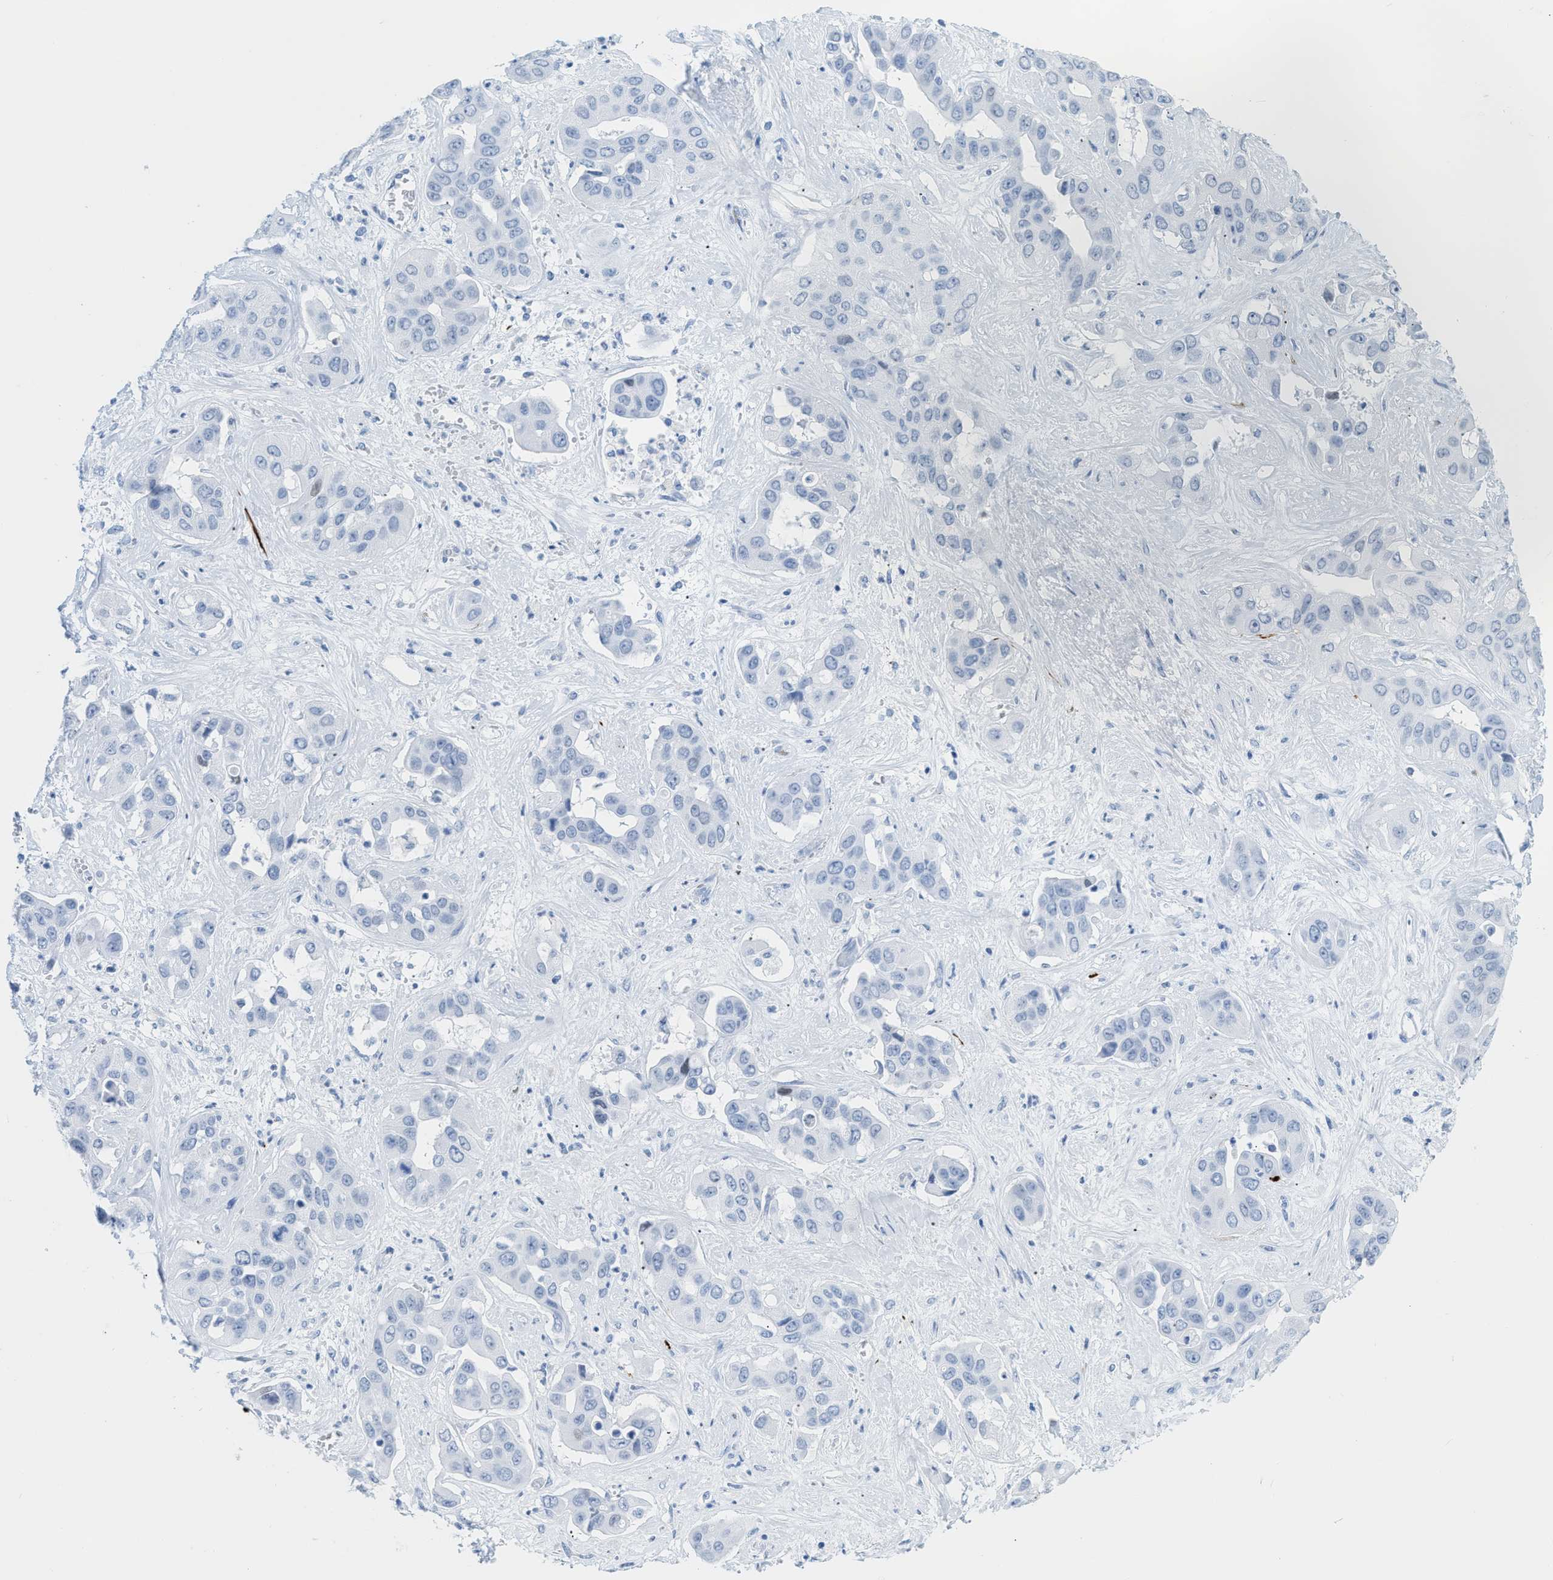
{"staining": {"intensity": "negative", "quantity": "none", "location": "none"}, "tissue": "liver cancer", "cell_type": "Tumor cells", "image_type": "cancer", "snomed": [{"axis": "morphology", "description": "Cholangiocarcinoma"}, {"axis": "topography", "description": "Liver"}], "caption": "The immunohistochemistry (IHC) micrograph has no significant staining in tumor cells of cholangiocarcinoma (liver) tissue. (Stains: DAB IHC with hematoxylin counter stain, Microscopy: brightfield microscopy at high magnification).", "gene": "DES", "patient": {"sex": "female", "age": 52}}